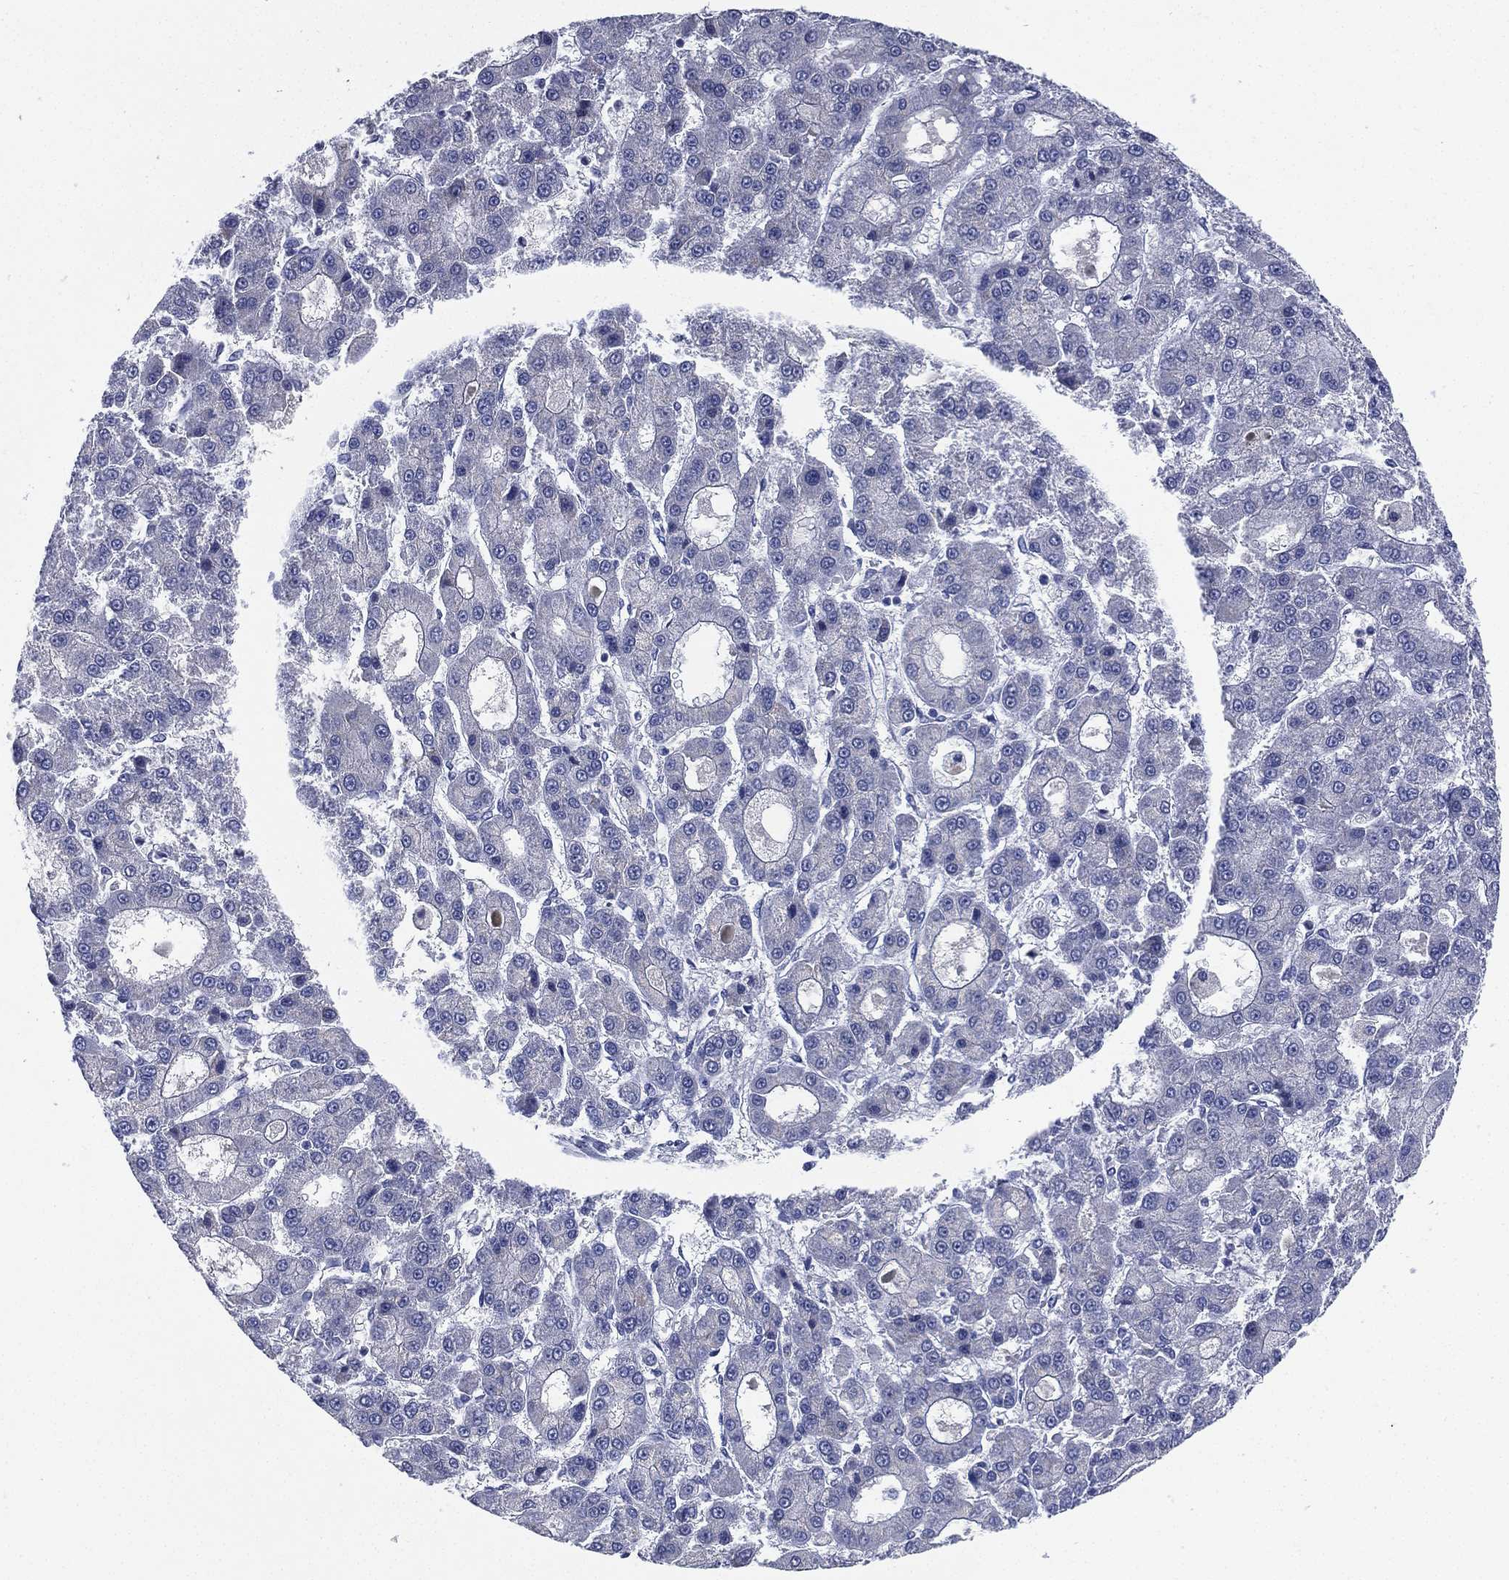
{"staining": {"intensity": "negative", "quantity": "none", "location": "none"}, "tissue": "liver cancer", "cell_type": "Tumor cells", "image_type": "cancer", "snomed": [{"axis": "morphology", "description": "Carcinoma, Hepatocellular, NOS"}, {"axis": "topography", "description": "Liver"}], "caption": "Tumor cells show no significant protein expression in liver cancer.", "gene": "KRT35", "patient": {"sex": "male", "age": 70}}